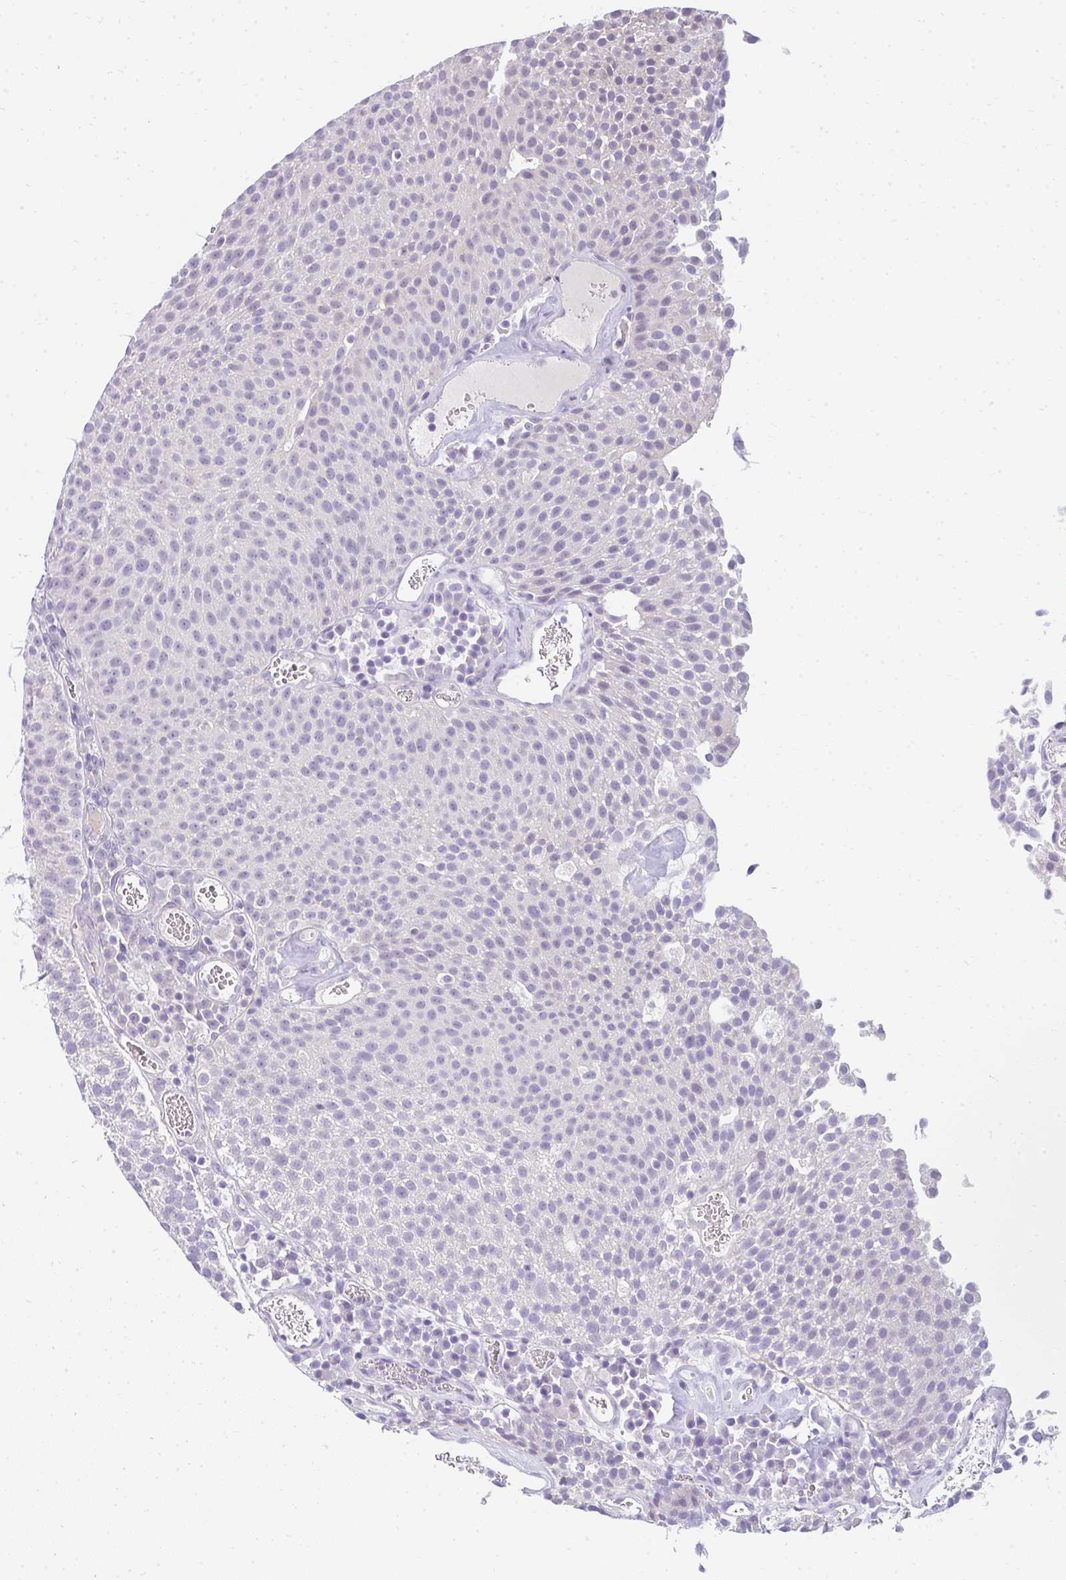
{"staining": {"intensity": "negative", "quantity": "none", "location": "none"}, "tissue": "urothelial cancer", "cell_type": "Tumor cells", "image_type": "cancer", "snomed": [{"axis": "morphology", "description": "Urothelial carcinoma, Low grade"}, {"axis": "topography", "description": "Urinary bladder"}], "caption": "Immunohistochemical staining of low-grade urothelial carcinoma reveals no significant positivity in tumor cells. The staining was performed using DAB to visualize the protein expression in brown, while the nuclei were stained in blue with hematoxylin (Magnification: 20x).", "gene": "PPP1R3G", "patient": {"sex": "female", "age": 79}}